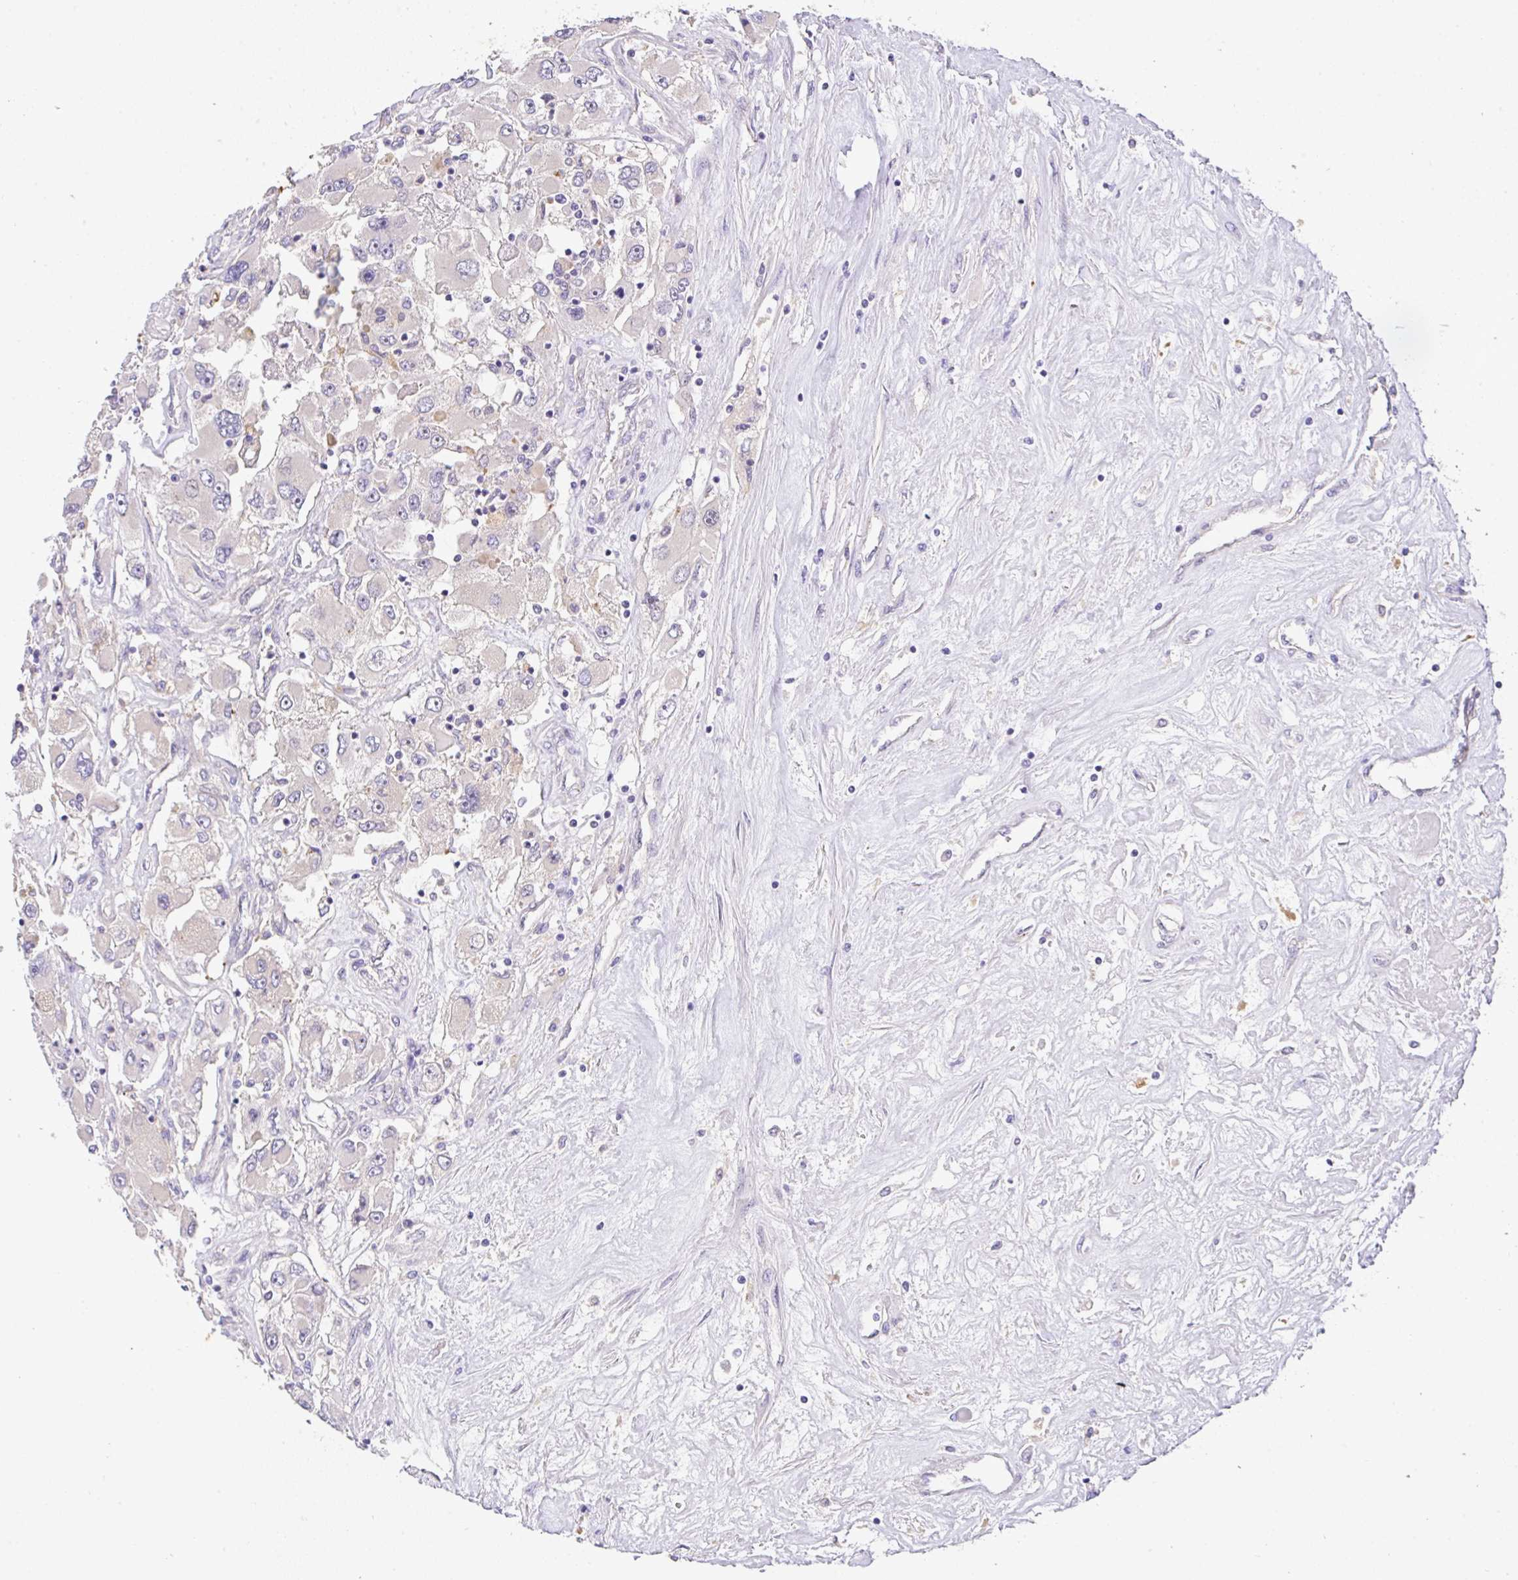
{"staining": {"intensity": "negative", "quantity": "none", "location": "none"}, "tissue": "renal cancer", "cell_type": "Tumor cells", "image_type": "cancer", "snomed": [{"axis": "morphology", "description": "Adenocarcinoma, NOS"}, {"axis": "topography", "description": "Kidney"}], "caption": "Renal cancer (adenocarcinoma) stained for a protein using IHC displays no positivity tumor cells.", "gene": "EPN3", "patient": {"sex": "female", "age": 52}}